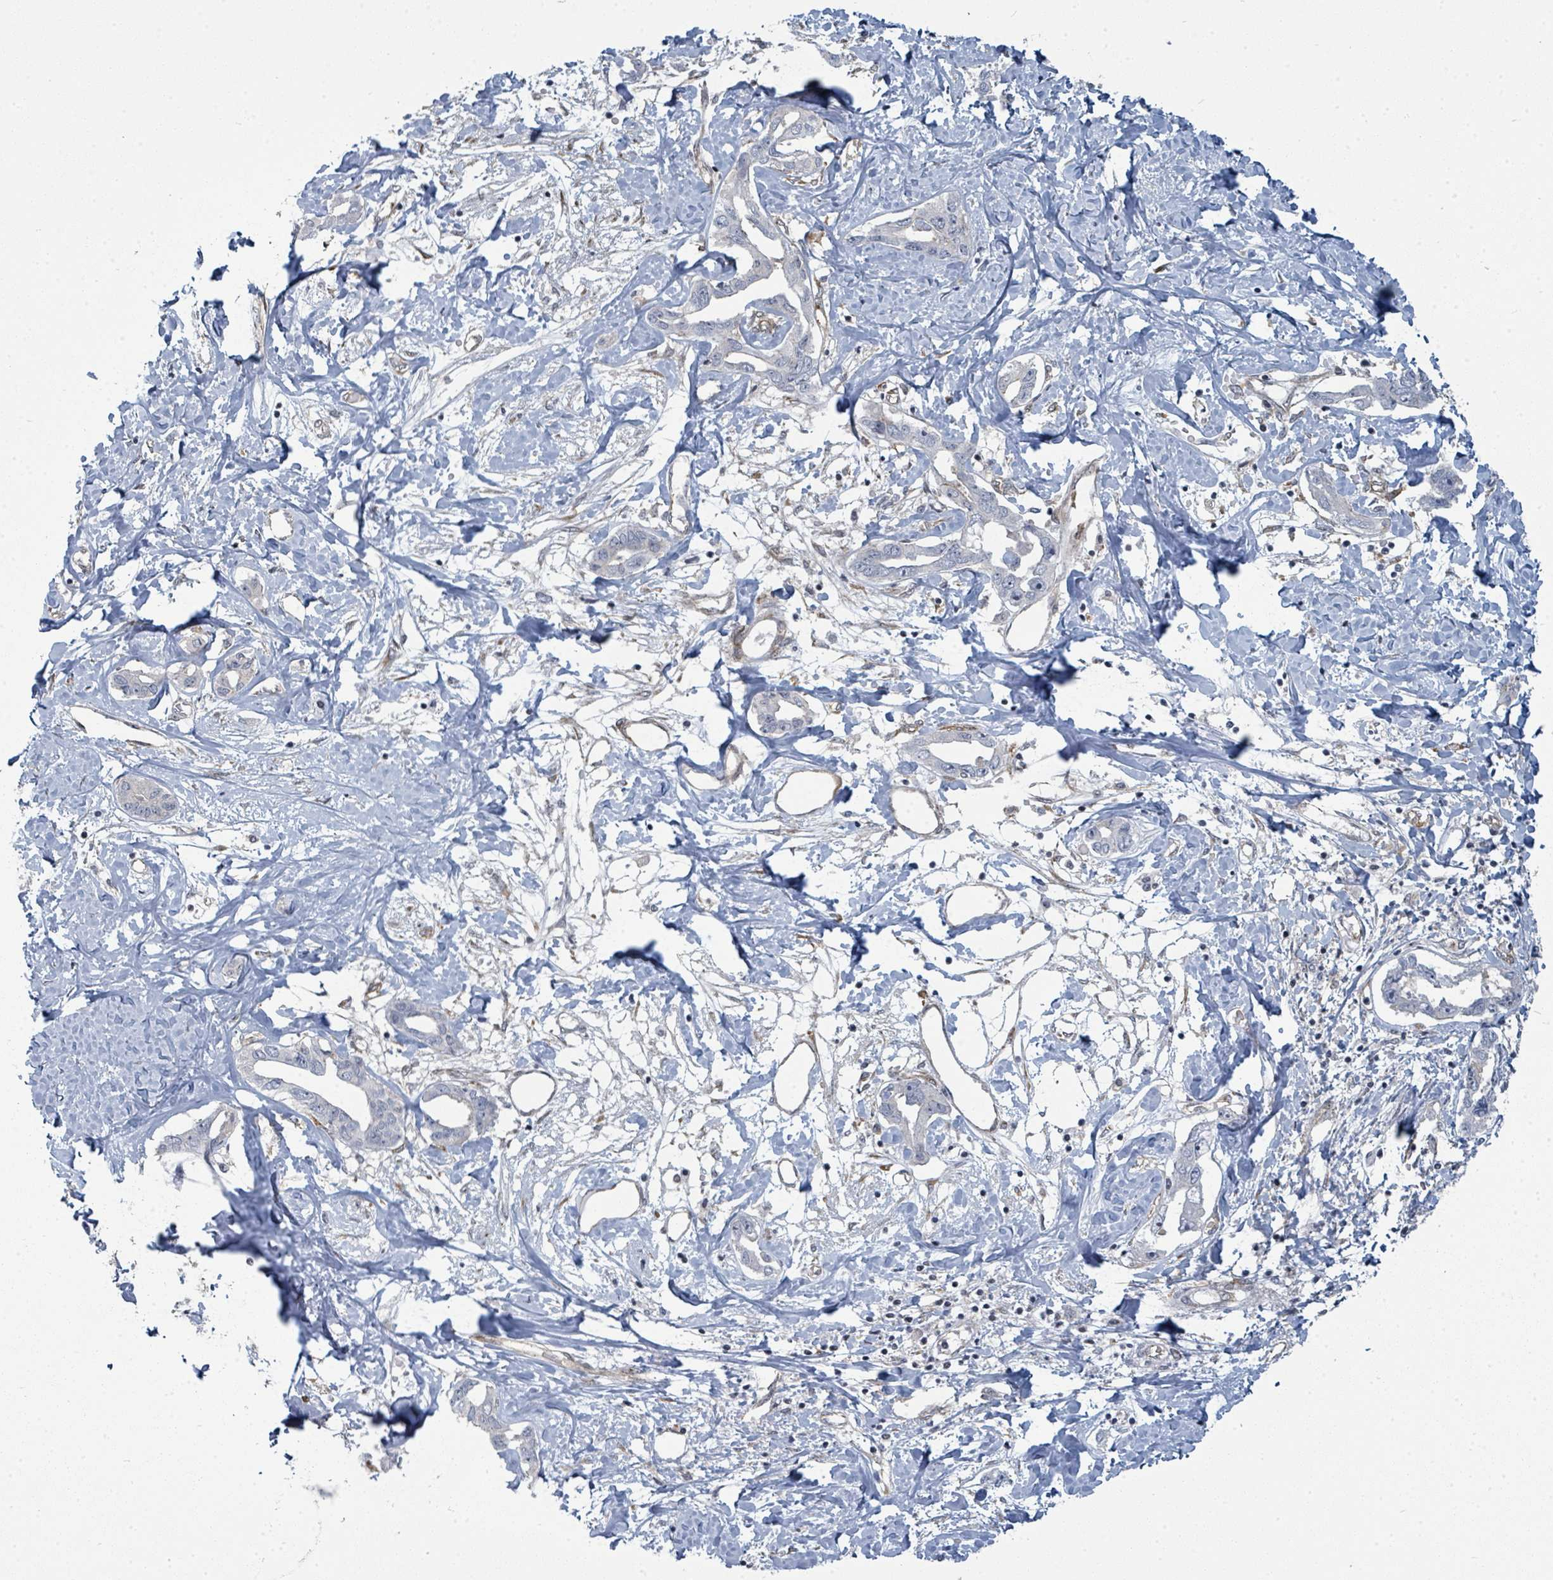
{"staining": {"intensity": "negative", "quantity": "none", "location": "none"}, "tissue": "liver cancer", "cell_type": "Tumor cells", "image_type": "cancer", "snomed": [{"axis": "morphology", "description": "Cholangiocarcinoma"}, {"axis": "topography", "description": "Liver"}], "caption": "There is no significant staining in tumor cells of liver cholangiocarcinoma.", "gene": "PSMG2", "patient": {"sex": "male", "age": 59}}